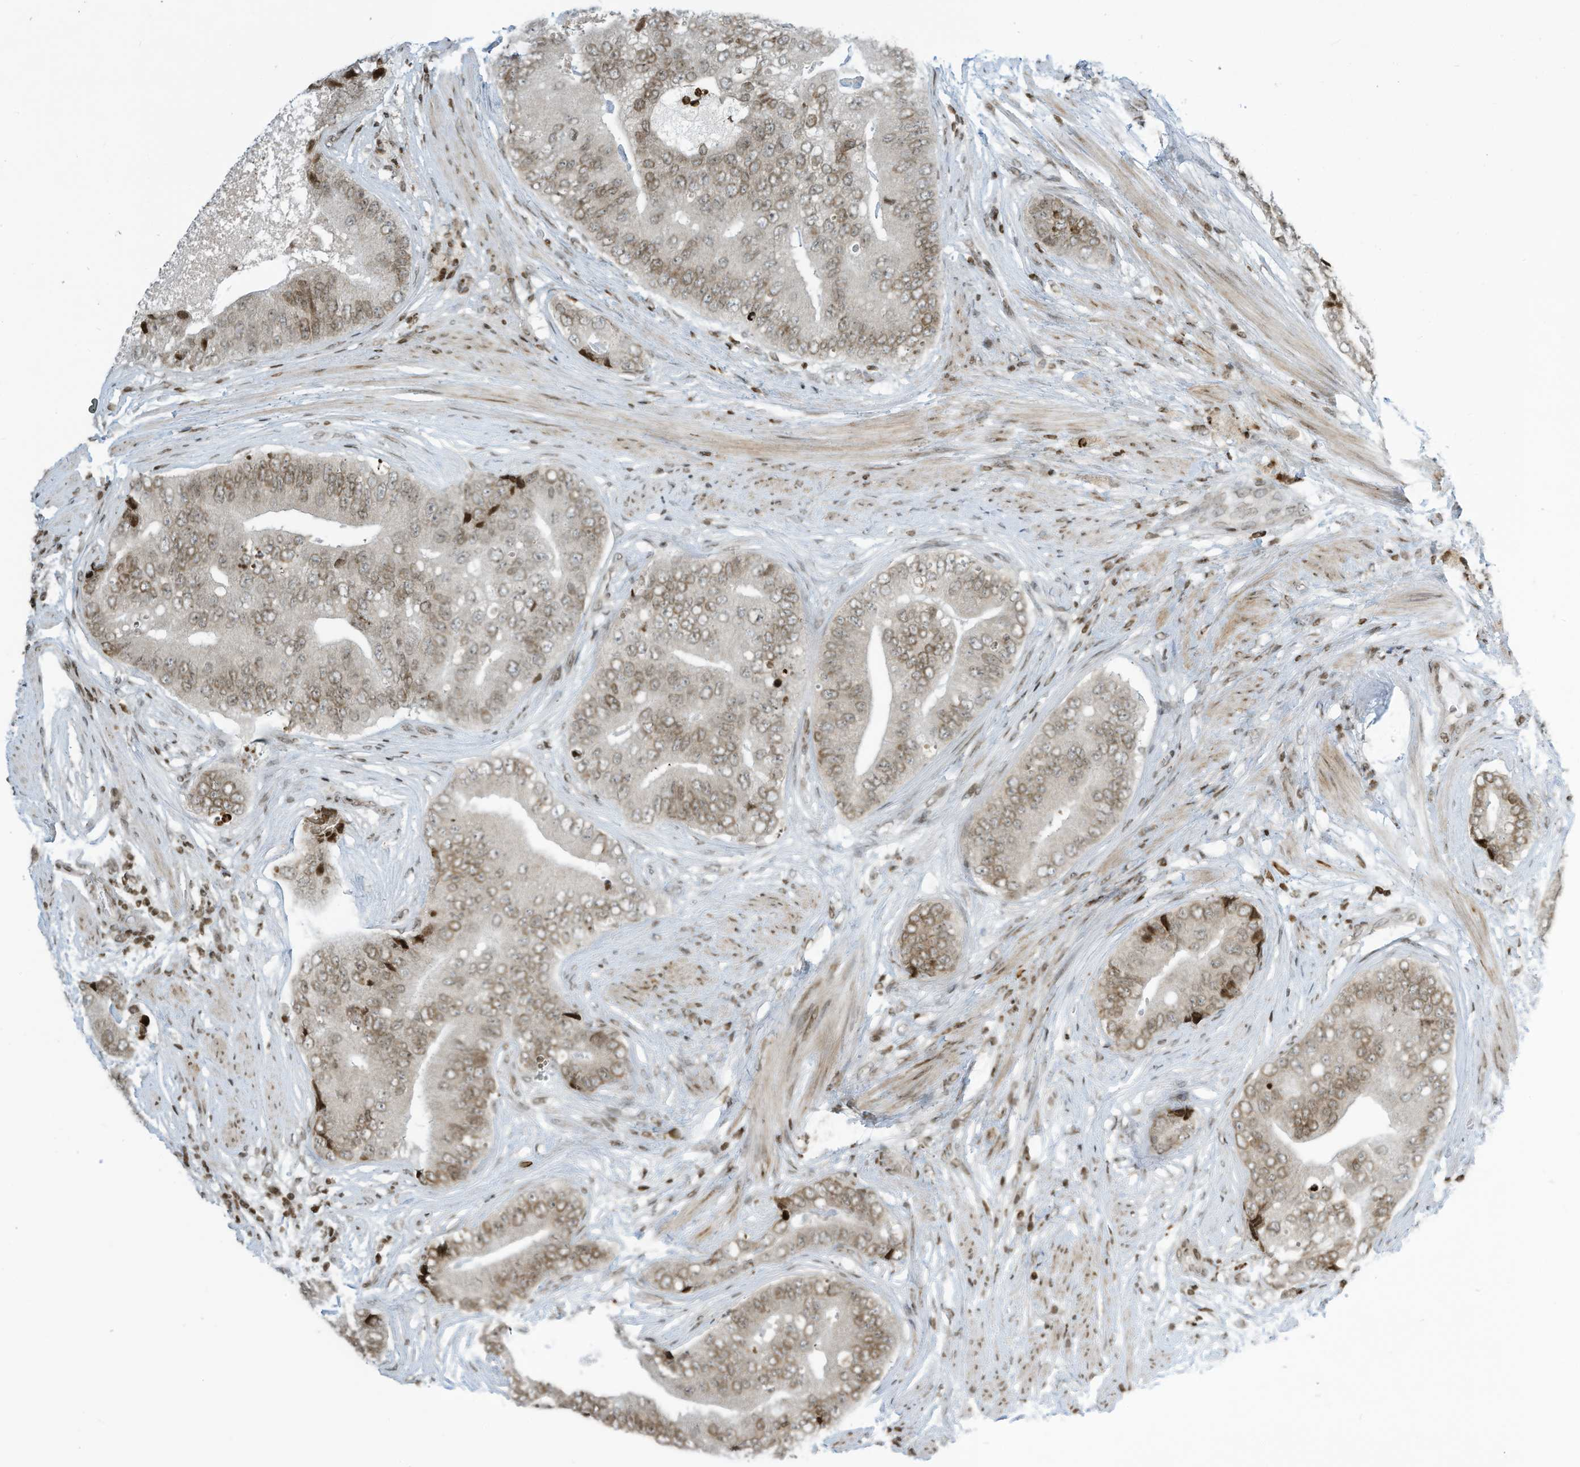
{"staining": {"intensity": "weak", "quantity": "25%-75%", "location": "cytoplasmic/membranous,nuclear"}, "tissue": "prostate cancer", "cell_type": "Tumor cells", "image_type": "cancer", "snomed": [{"axis": "morphology", "description": "Adenocarcinoma, High grade"}, {"axis": "topography", "description": "Prostate"}], "caption": "This photomicrograph exhibits IHC staining of high-grade adenocarcinoma (prostate), with low weak cytoplasmic/membranous and nuclear staining in approximately 25%-75% of tumor cells.", "gene": "ADI1", "patient": {"sex": "male", "age": 70}}